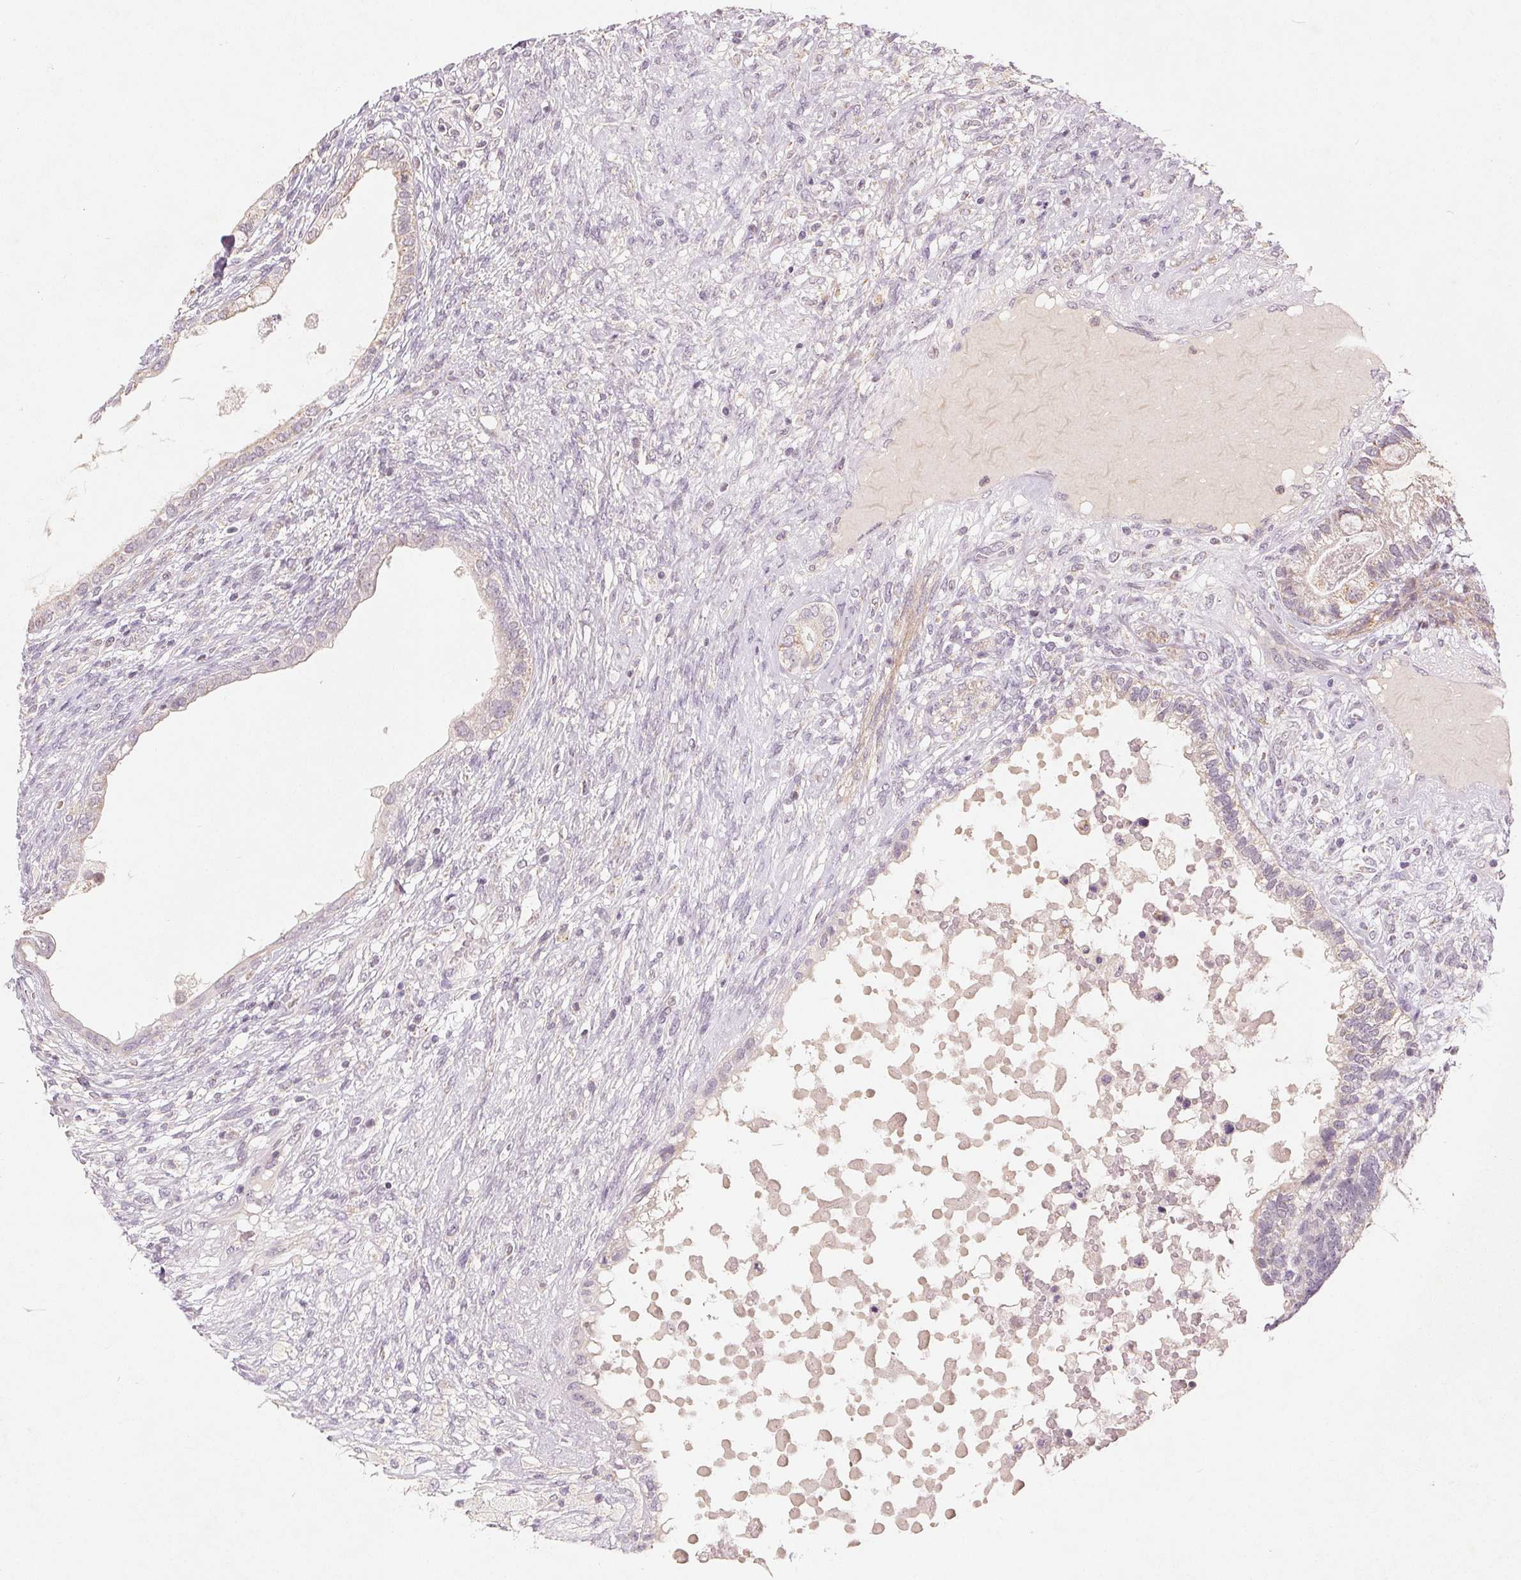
{"staining": {"intensity": "negative", "quantity": "none", "location": "none"}, "tissue": "testis cancer", "cell_type": "Tumor cells", "image_type": "cancer", "snomed": [{"axis": "morphology", "description": "Seminoma, NOS"}, {"axis": "morphology", "description": "Carcinoma, Embryonal, NOS"}, {"axis": "topography", "description": "Testis"}], "caption": "A high-resolution image shows IHC staining of testis cancer (embryonal carcinoma), which shows no significant positivity in tumor cells.", "gene": "GHITM", "patient": {"sex": "male", "age": 41}}